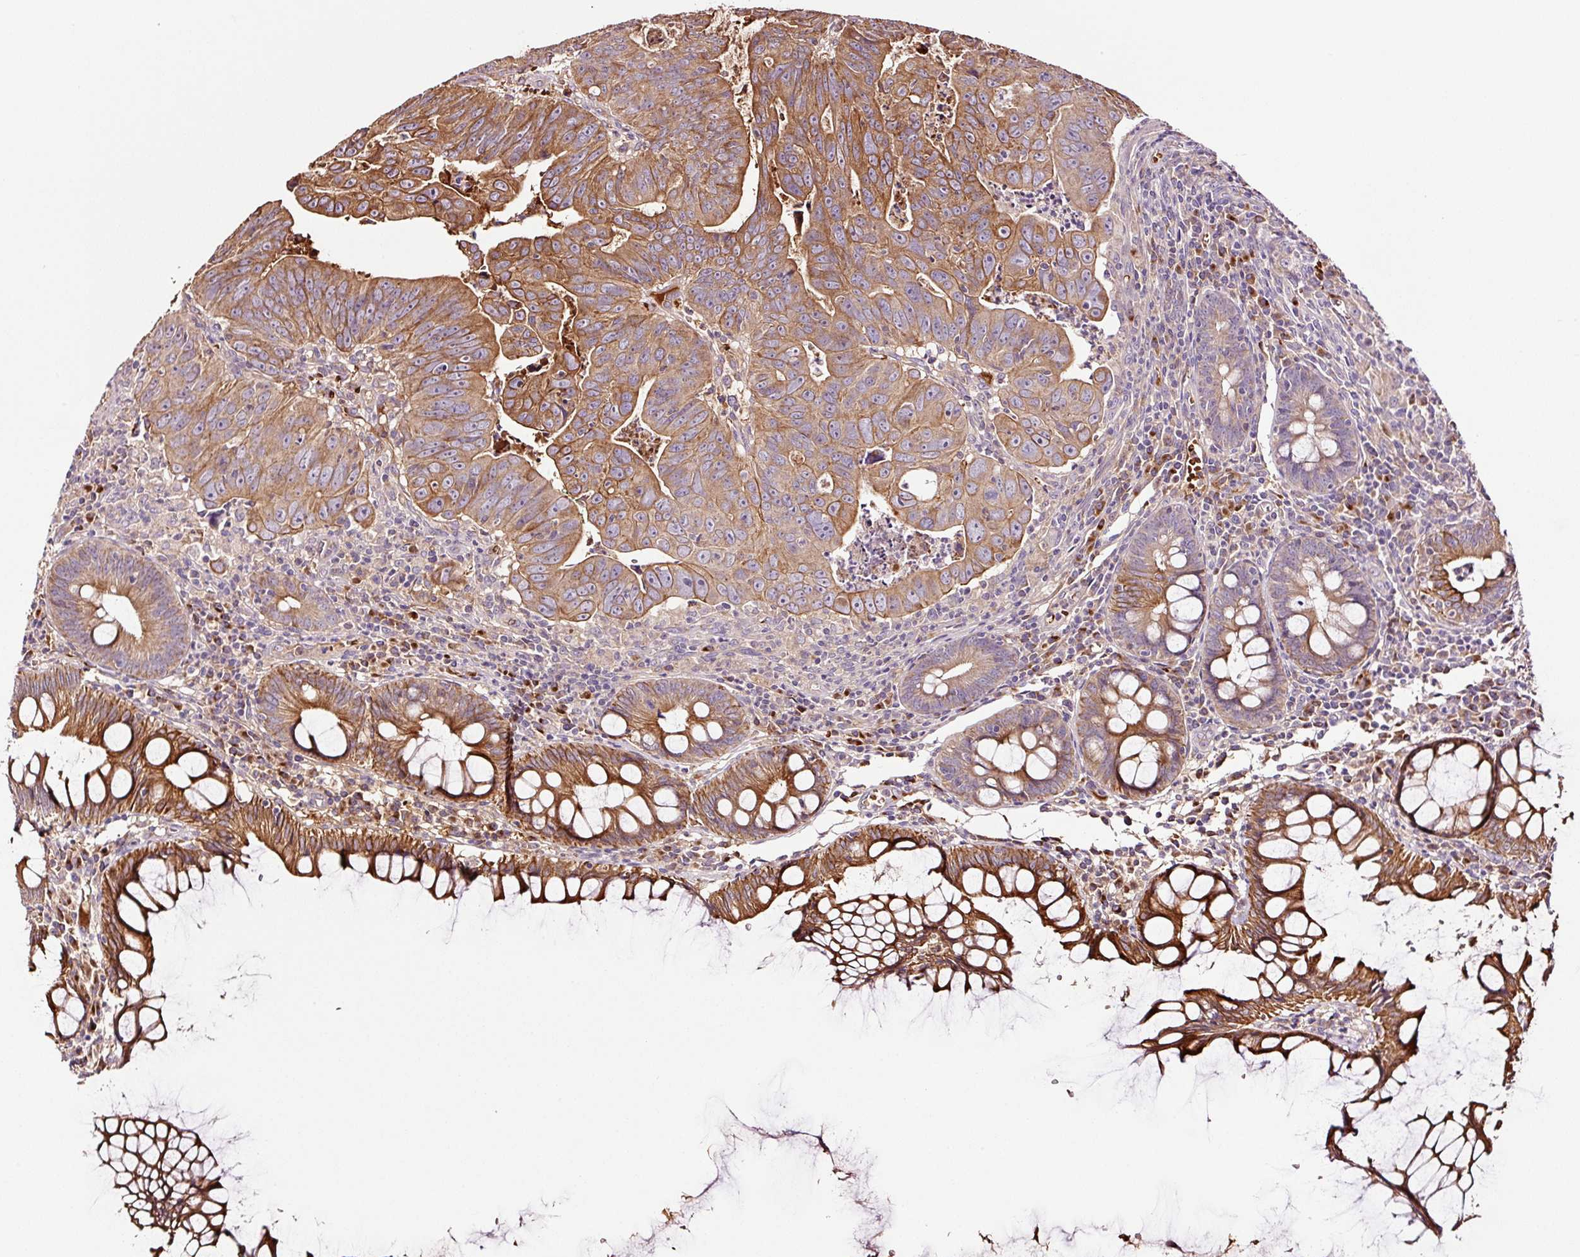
{"staining": {"intensity": "moderate", "quantity": ">75%", "location": "cytoplasmic/membranous"}, "tissue": "colorectal cancer", "cell_type": "Tumor cells", "image_type": "cancer", "snomed": [{"axis": "morphology", "description": "Adenocarcinoma, NOS"}, {"axis": "topography", "description": "Rectum"}], "caption": "A photomicrograph of human adenocarcinoma (colorectal) stained for a protein demonstrates moderate cytoplasmic/membranous brown staining in tumor cells. Ihc stains the protein in brown and the nuclei are stained blue.", "gene": "PGLYRP2", "patient": {"sex": "male", "age": 69}}